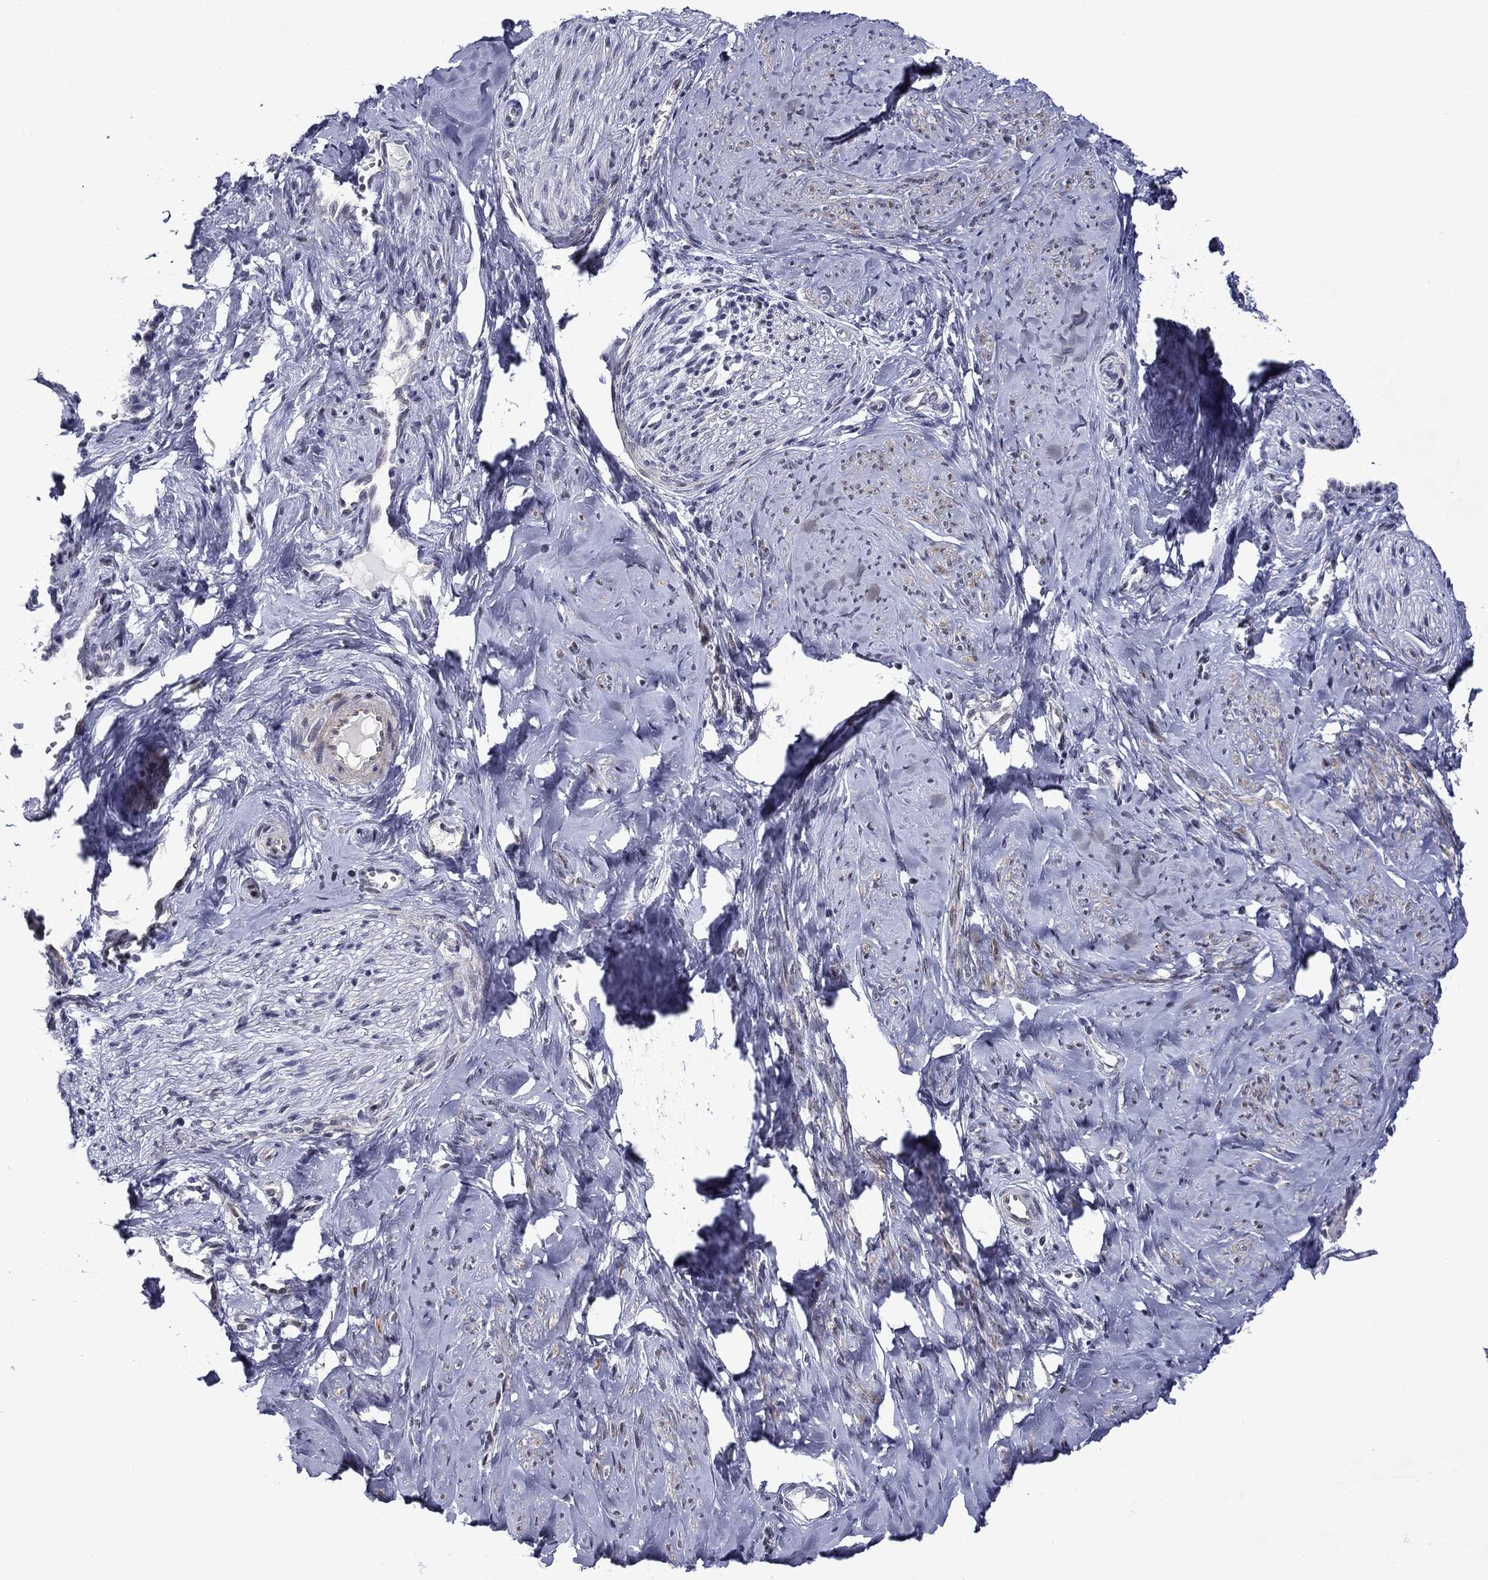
{"staining": {"intensity": "moderate", "quantity": "<25%", "location": "cytoplasmic/membranous"}, "tissue": "smooth muscle", "cell_type": "Smooth muscle cells", "image_type": "normal", "snomed": [{"axis": "morphology", "description": "Normal tissue, NOS"}, {"axis": "topography", "description": "Smooth muscle"}], "caption": "A high-resolution histopathology image shows IHC staining of benign smooth muscle, which demonstrates moderate cytoplasmic/membranous expression in about <25% of smooth muscle cells.", "gene": "B3GAT1", "patient": {"sex": "female", "age": 48}}